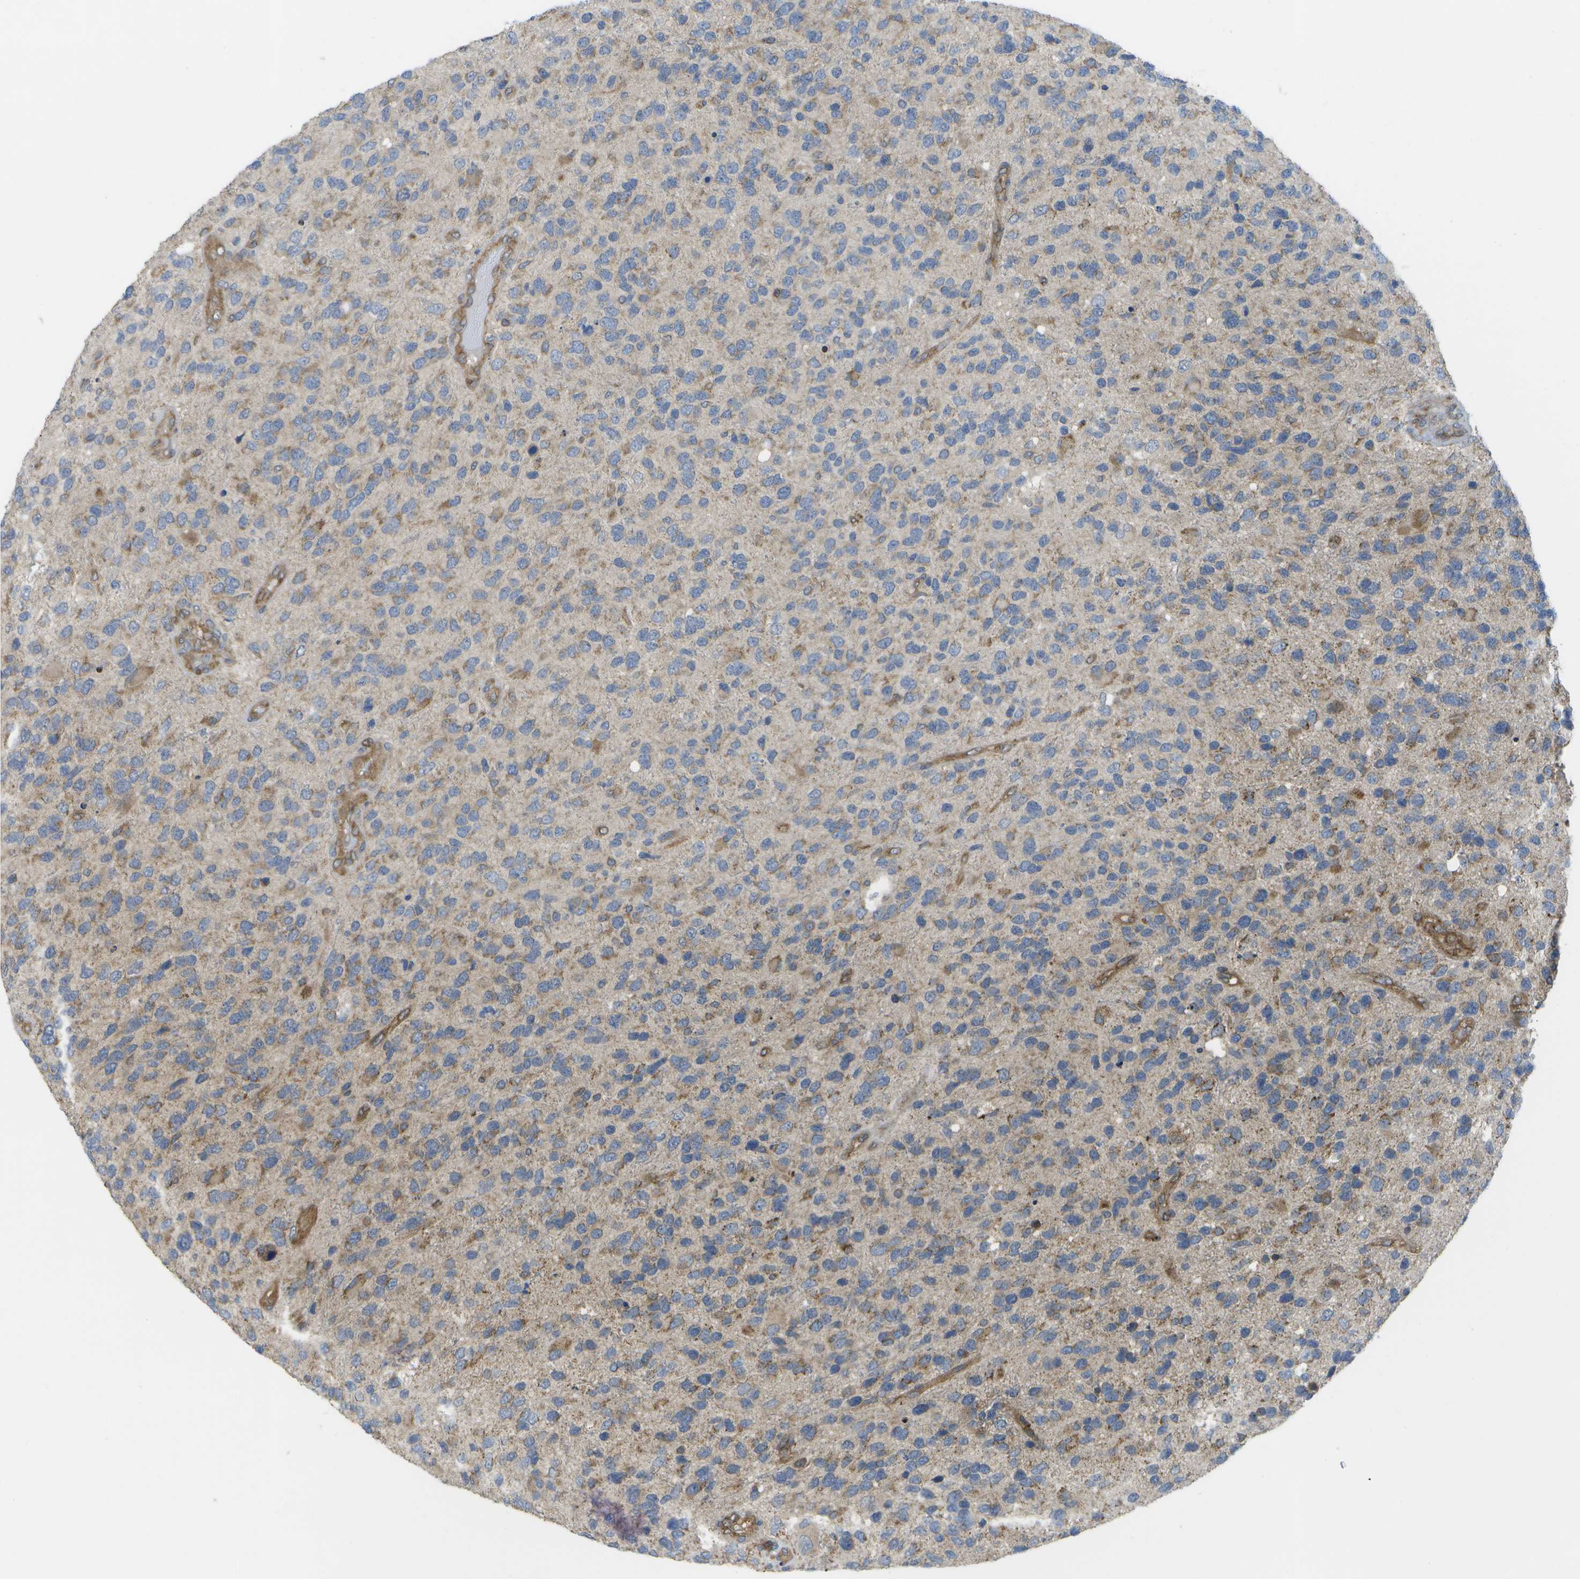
{"staining": {"intensity": "moderate", "quantity": "<25%", "location": "cytoplasmic/membranous"}, "tissue": "glioma", "cell_type": "Tumor cells", "image_type": "cancer", "snomed": [{"axis": "morphology", "description": "Glioma, malignant, High grade"}, {"axis": "topography", "description": "Brain"}], "caption": "This micrograph reveals glioma stained with immunohistochemistry (IHC) to label a protein in brown. The cytoplasmic/membranous of tumor cells show moderate positivity for the protein. Nuclei are counter-stained blue.", "gene": "DPM3", "patient": {"sex": "female", "age": 58}}